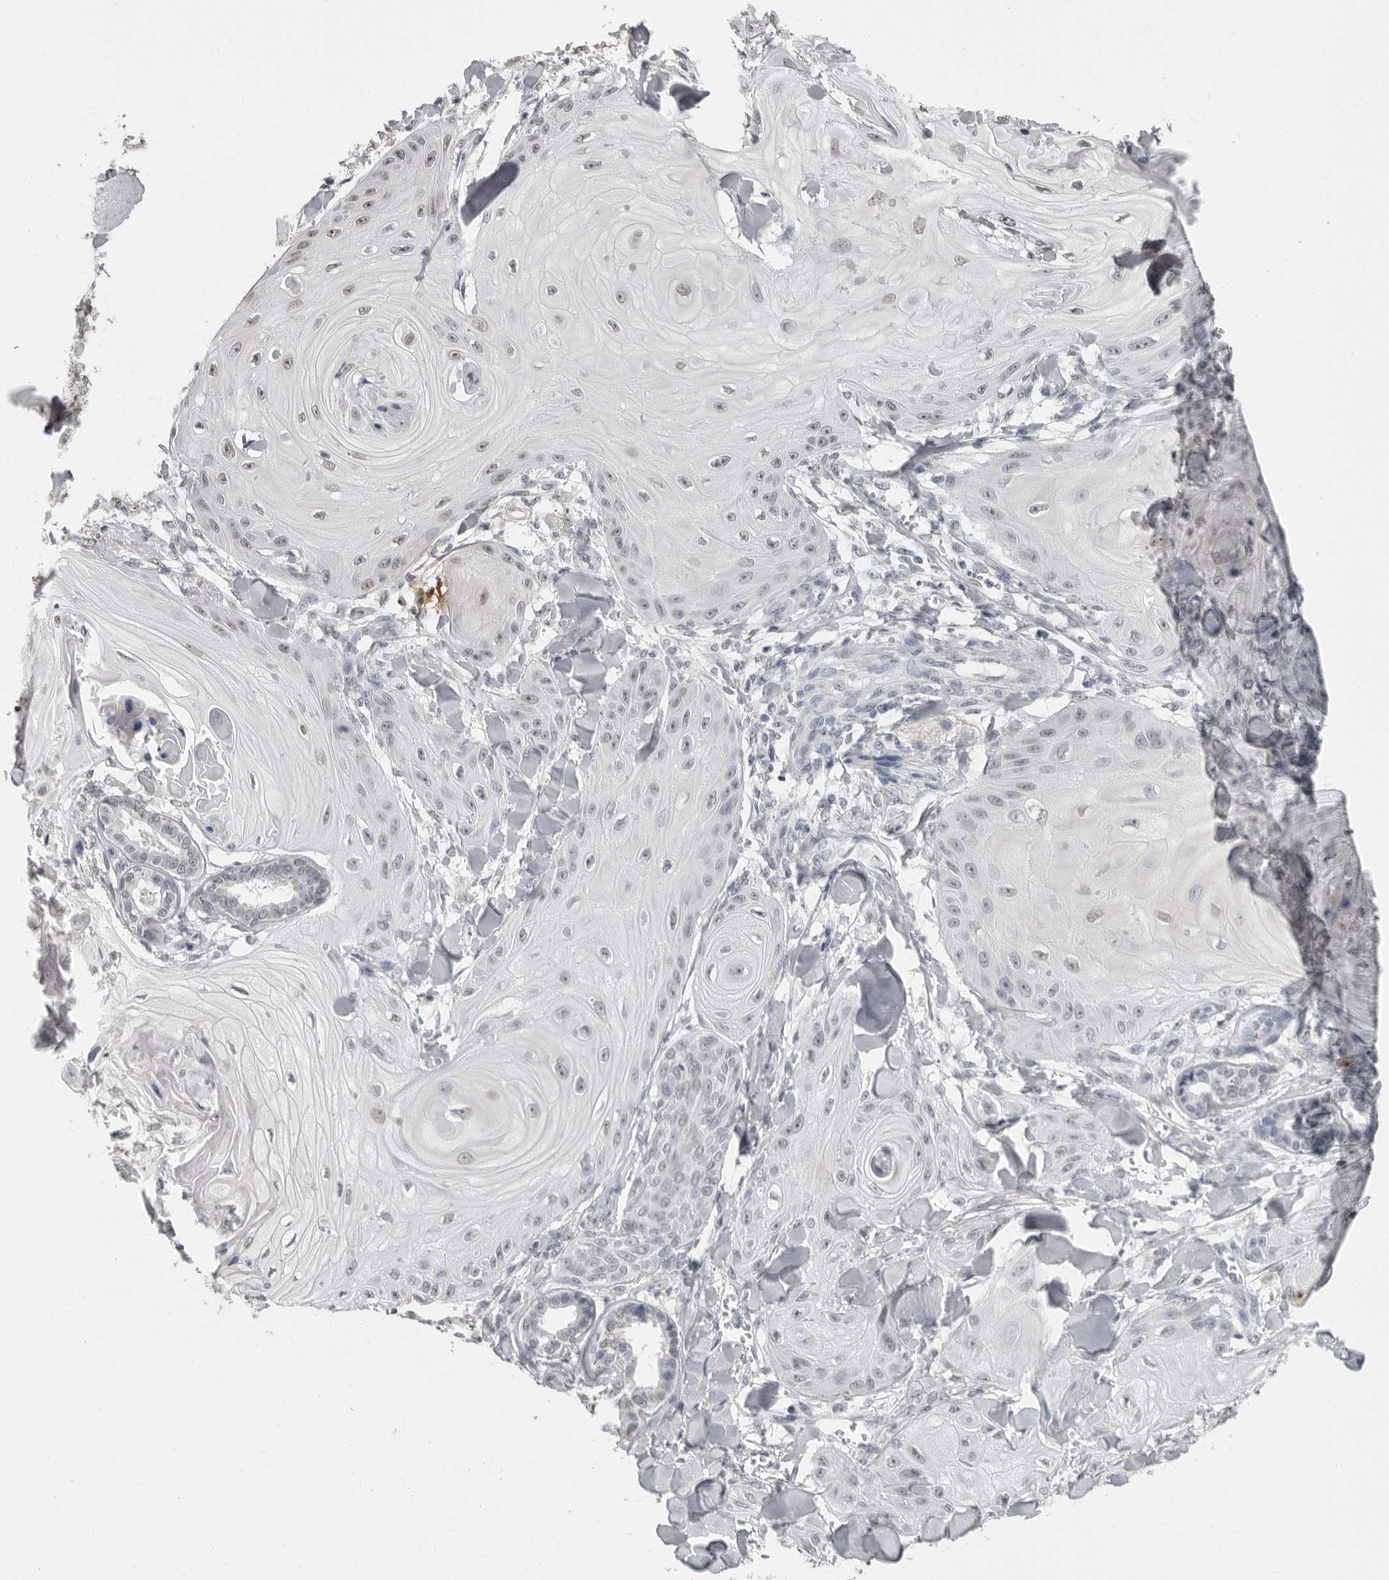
{"staining": {"intensity": "weak", "quantity": "25%-75%", "location": "nuclear"}, "tissue": "skin cancer", "cell_type": "Tumor cells", "image_type": "cancer", "snomed": [{"axis": "morphology", "description": "Squamous cell carcinoma, NOS"}, {"axis": "topography", "description": "Skin"}], "caption": "Skin cancer was stained to show a protein in brown. There is low levels of weak nuclear staining in approximately 25%-75% of tumor cells.", "gene": "HEPACAM", "patient": {"sex": "male", "age": 74}}